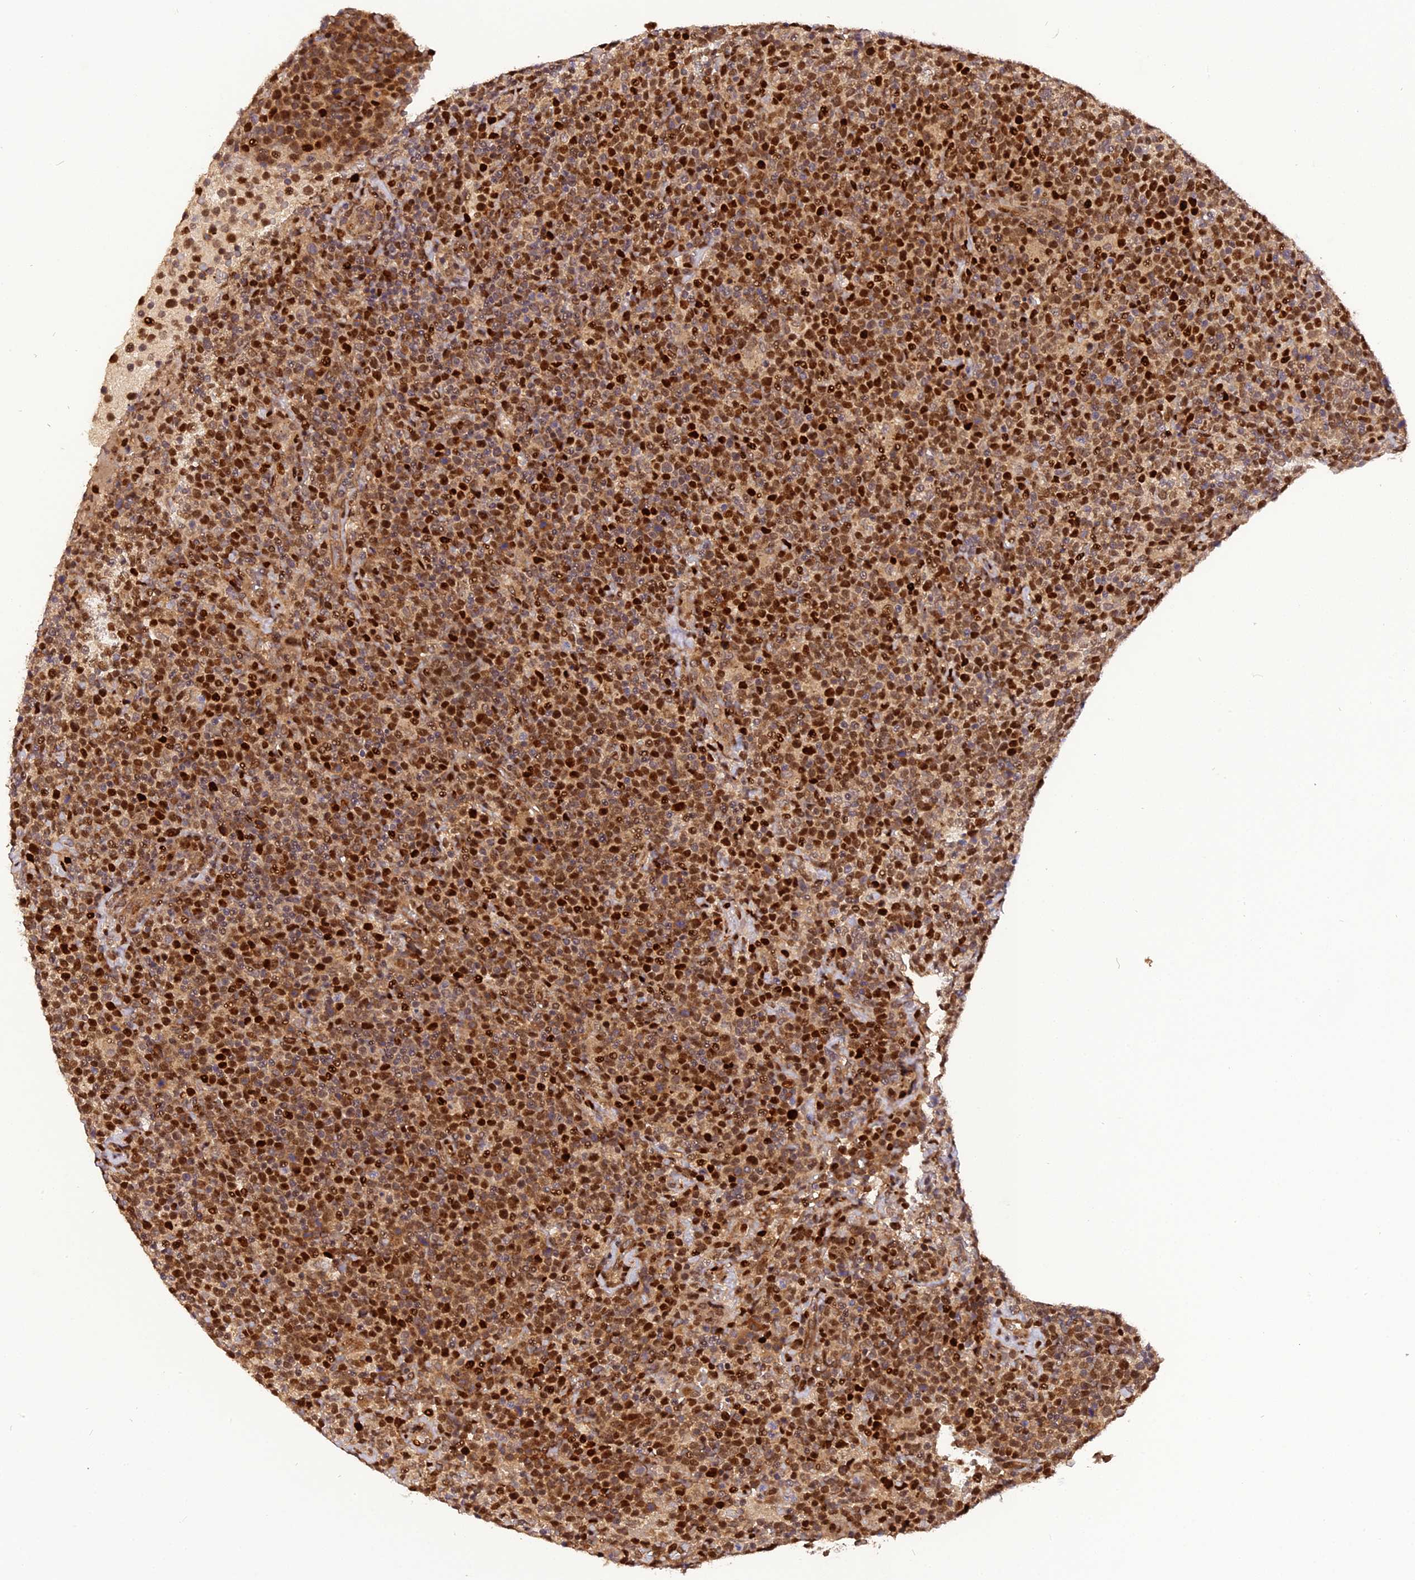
{"staining": {"intensity": "moderate", "quantity": ">75%", "location": "nuclear"}, "tissue": "lymphoma", "cell_type": "Tumor cells", "image_type": "cancer", "snomed": [{"axis": "morphology", "description": "Malignant lymphoma, non-Hodgkin's type, High grade"}, {"axis": "topography", "description": "Lymph node"}], "caption": "Human lymphoma stained for a protein (brown) shows moderate nuclear positive positivity in about >75% of tumor cells.", "gene": "MICALL1", "patient": {"sex": "male", "age": 61}}